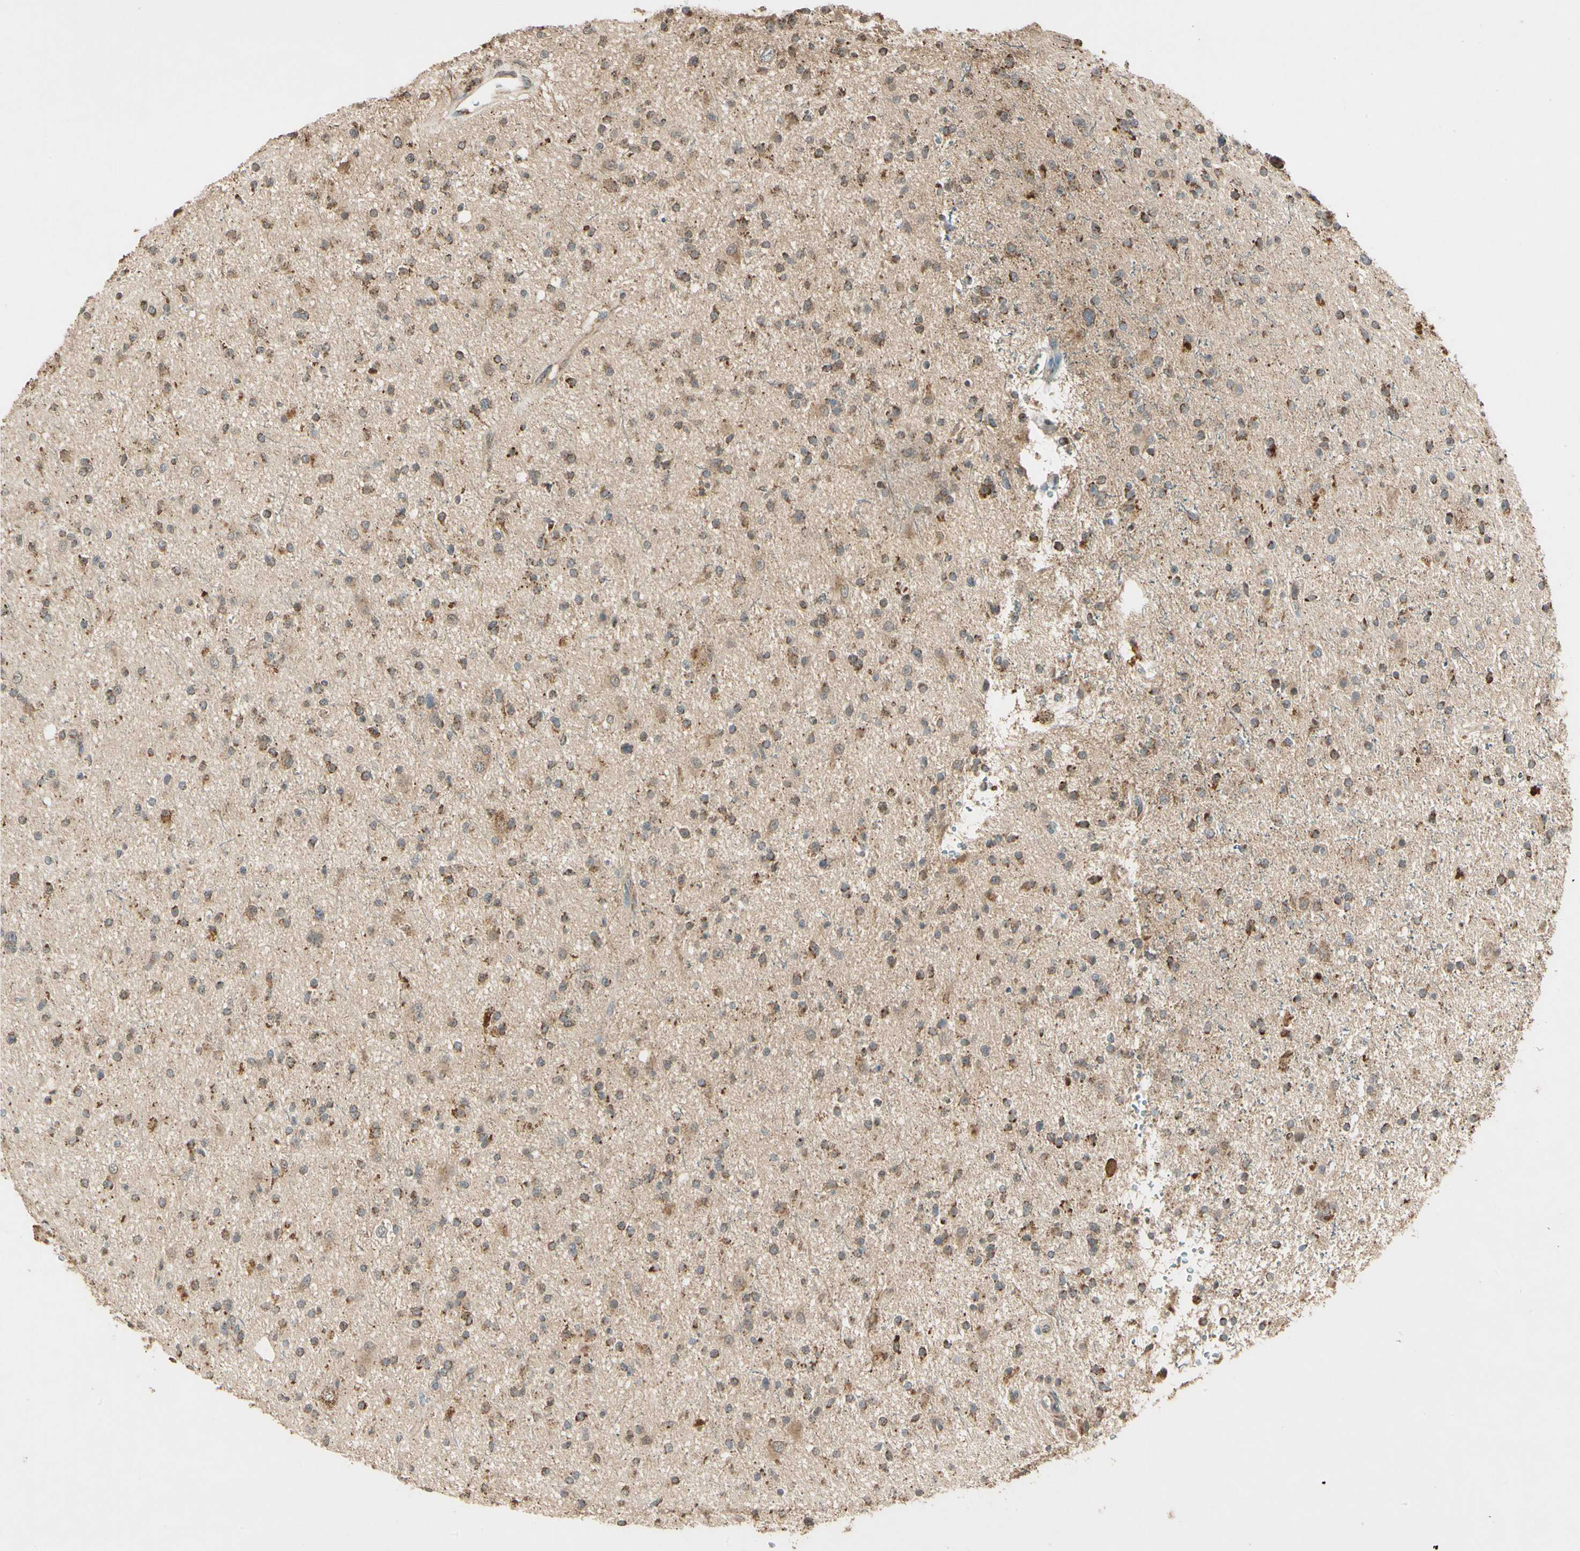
{"staining": {"intensity": "weak", "quantity": ">75%", "location": "cytoplasmic/membranous"}, "tissue": "glioma", "cell_type": "Tumor cells", "image_type": "cancer", "snomed": [{"axis": "morphology", "description": "Glioma, malignant, High grade"}, {"axis": "topography", "description": "Brain"}], "caption": "Glioma stained with immunohistochemistry demonstrates weak cytoplasmic/membranous expression in approximately >75% of tumor cells.", "gene": "PRDX5", "patient": {"sex": "male", "age": 33}}